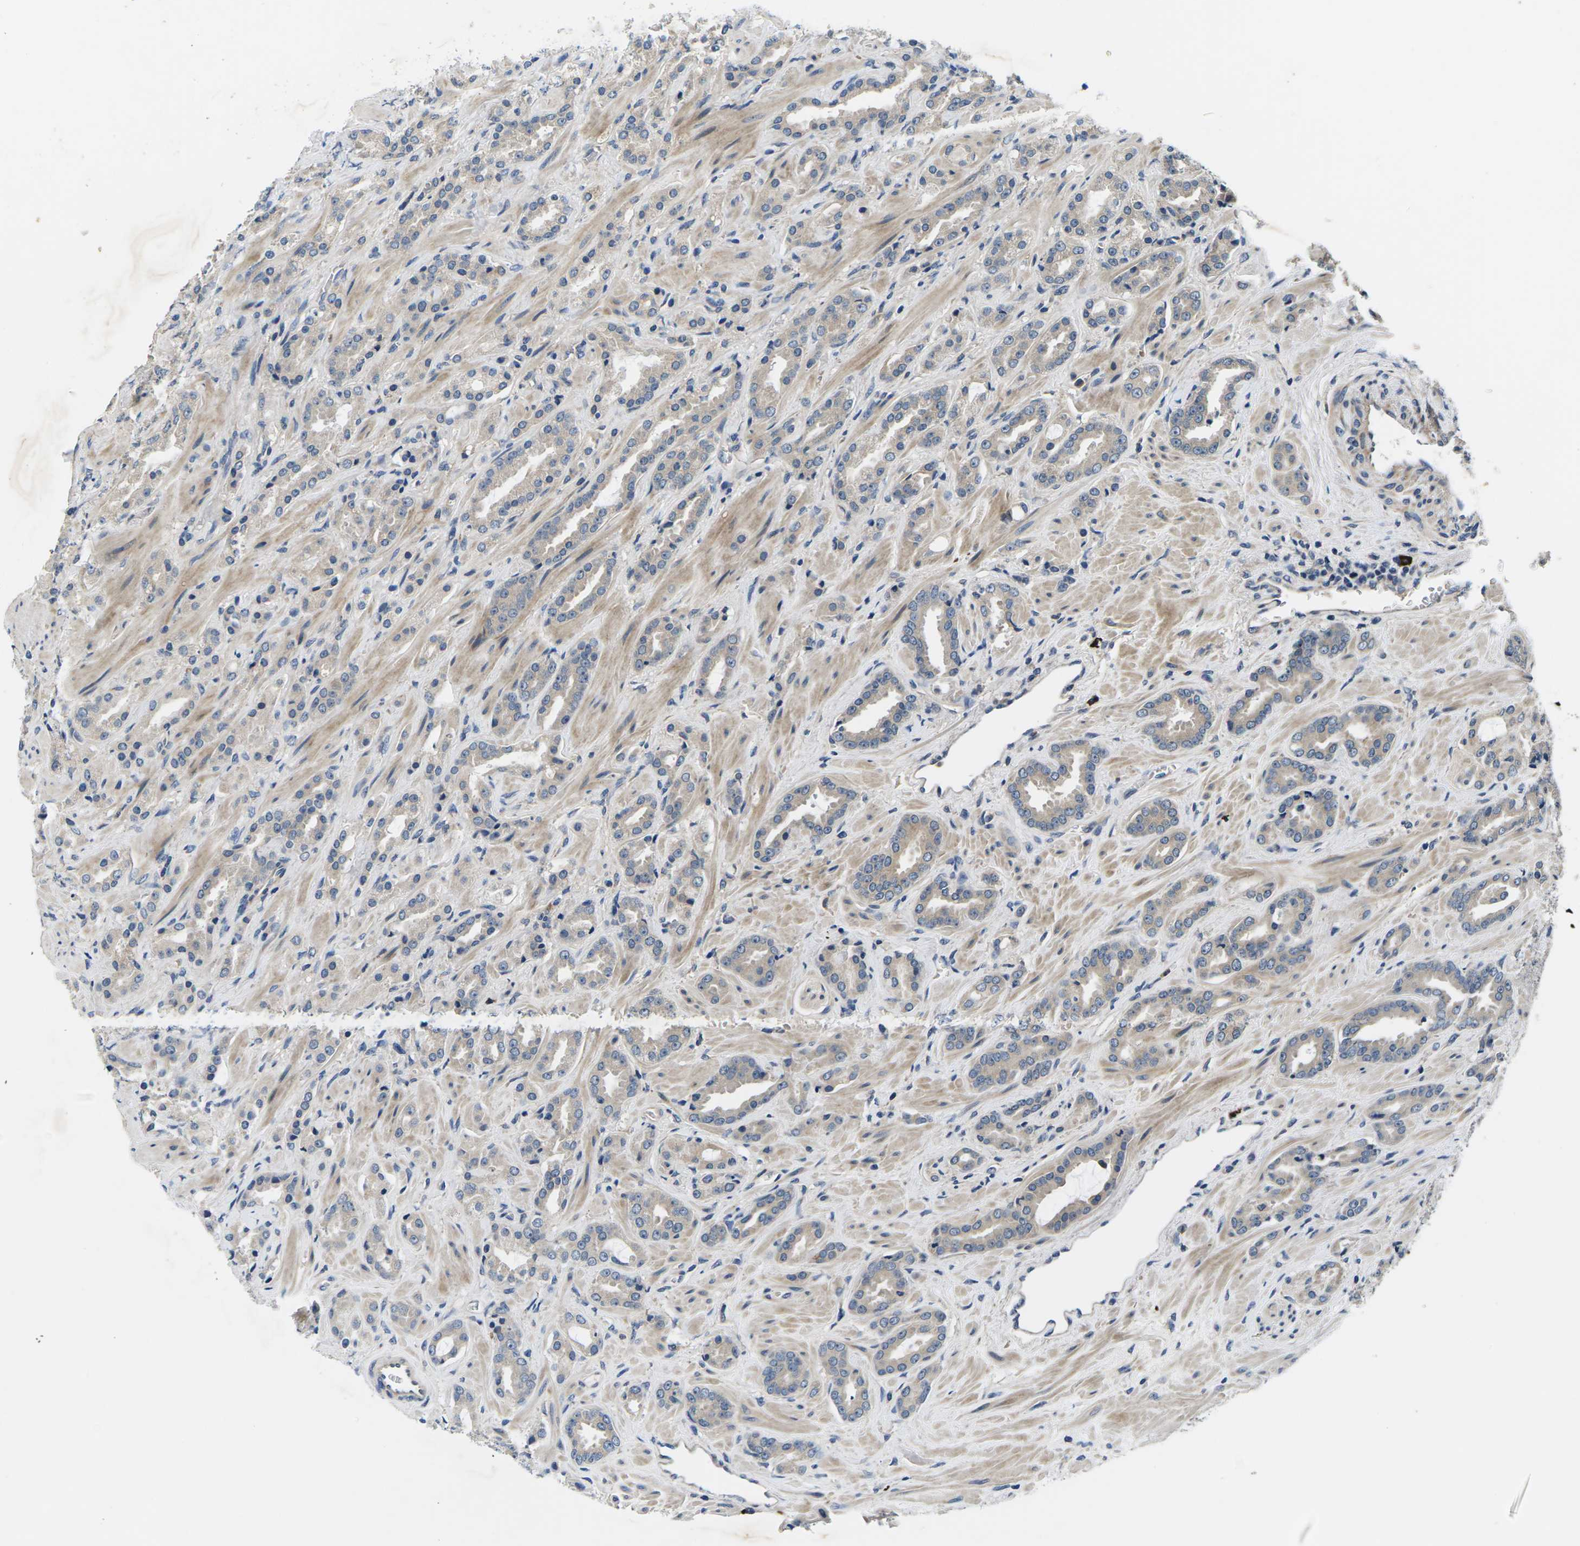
{"staining": {"intensity": "weak", "quantity": "<25%", "location": "cytoplasmic/membranous"}, "tissue": "prostate cancer", "cell_type": "Tumor cells", "image_type": "cancer", "snomed": [{"axis": "morphology", "description": "Adenocarcinoma, High grade"}, {"axis": "topography", "description": "Prostate"}], "caption": "Photomicrograph shows no significant protein positivity in tumor cells of prostate high-grade adenocarcinoma.", "gene": "PLCE1", "patient": {"sex": "male", "age": 64}}